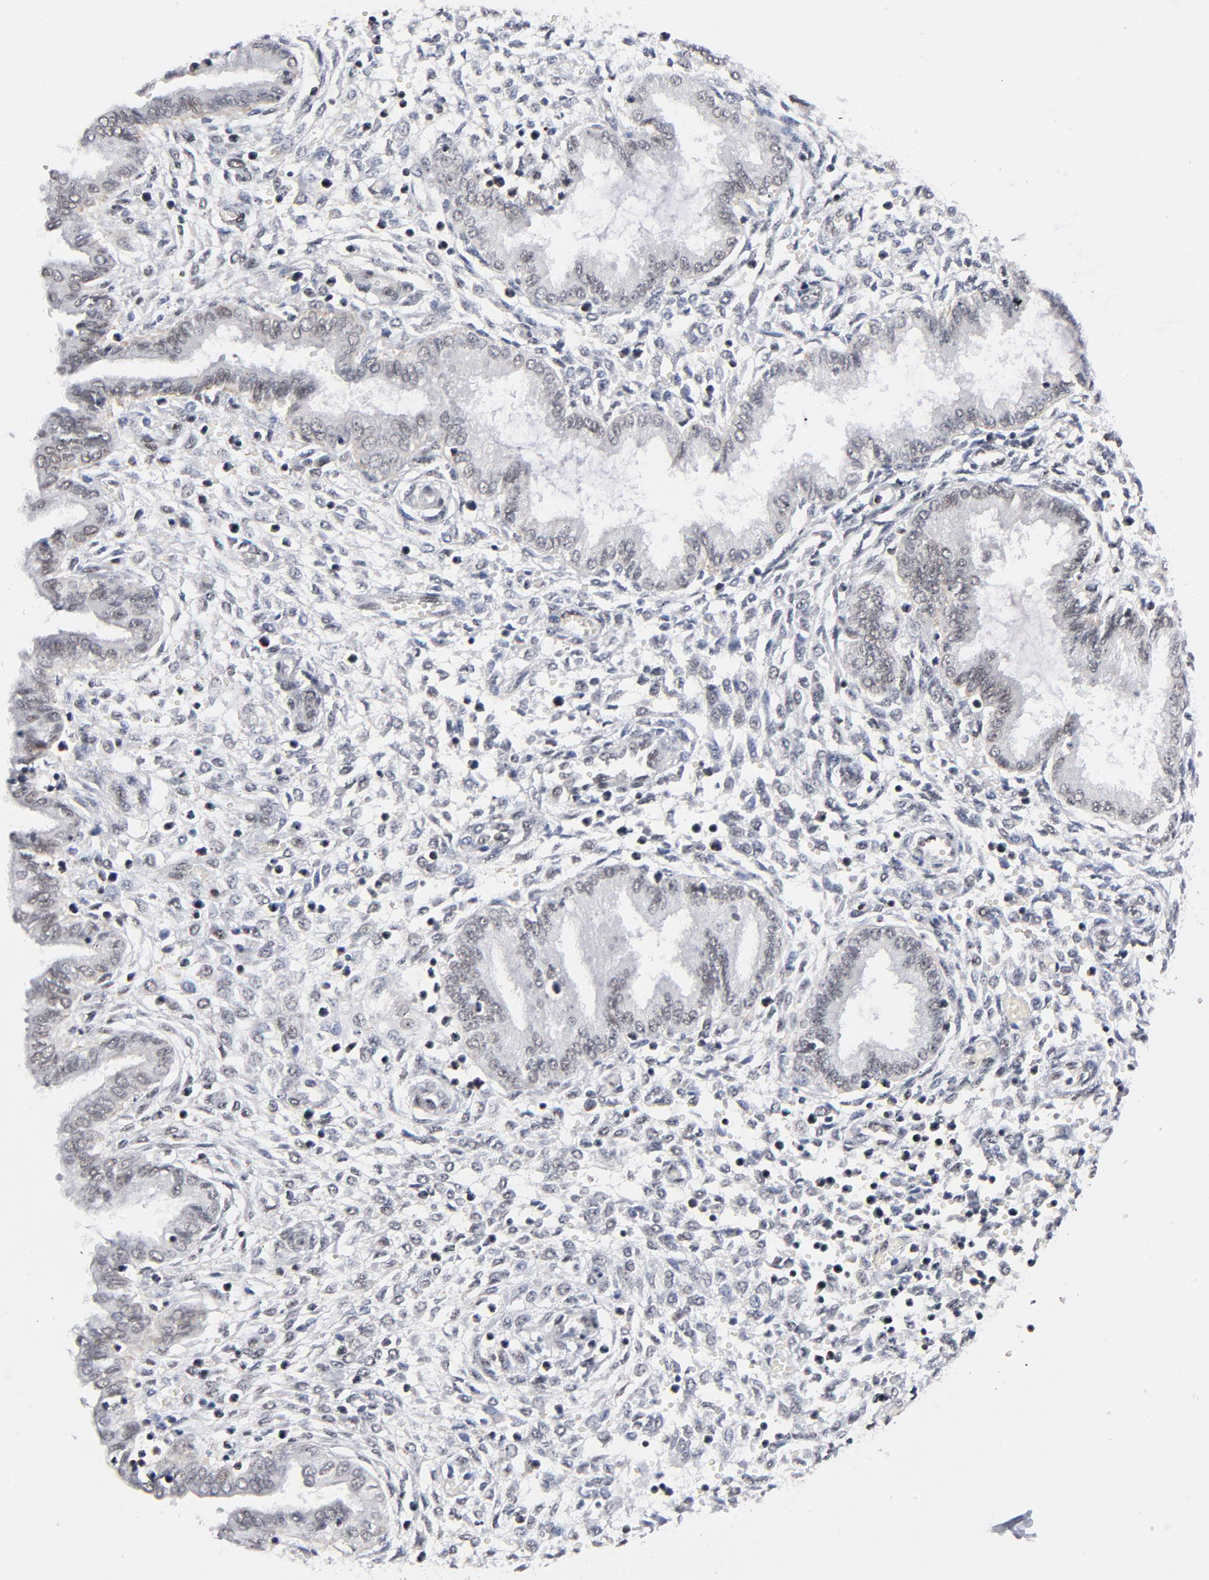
{"staining": {"intensity": "negative", "quantity": "none", "location": "none"}, "tissue": "endometrium", "cell_type": "Cells in endometrial stroma", "image_type": "normal", "snomed": [{"axis": "morphology", "description": "Normal tissue, NOS"}, {"axis": "topography", "description": "Endometrium"}], "caption": "The IHC micrograph has no significant expression in cells in endometrial stroma of endometrium.", "gene": "BAP1", "patient": {"sex": "female", "age": 33}}